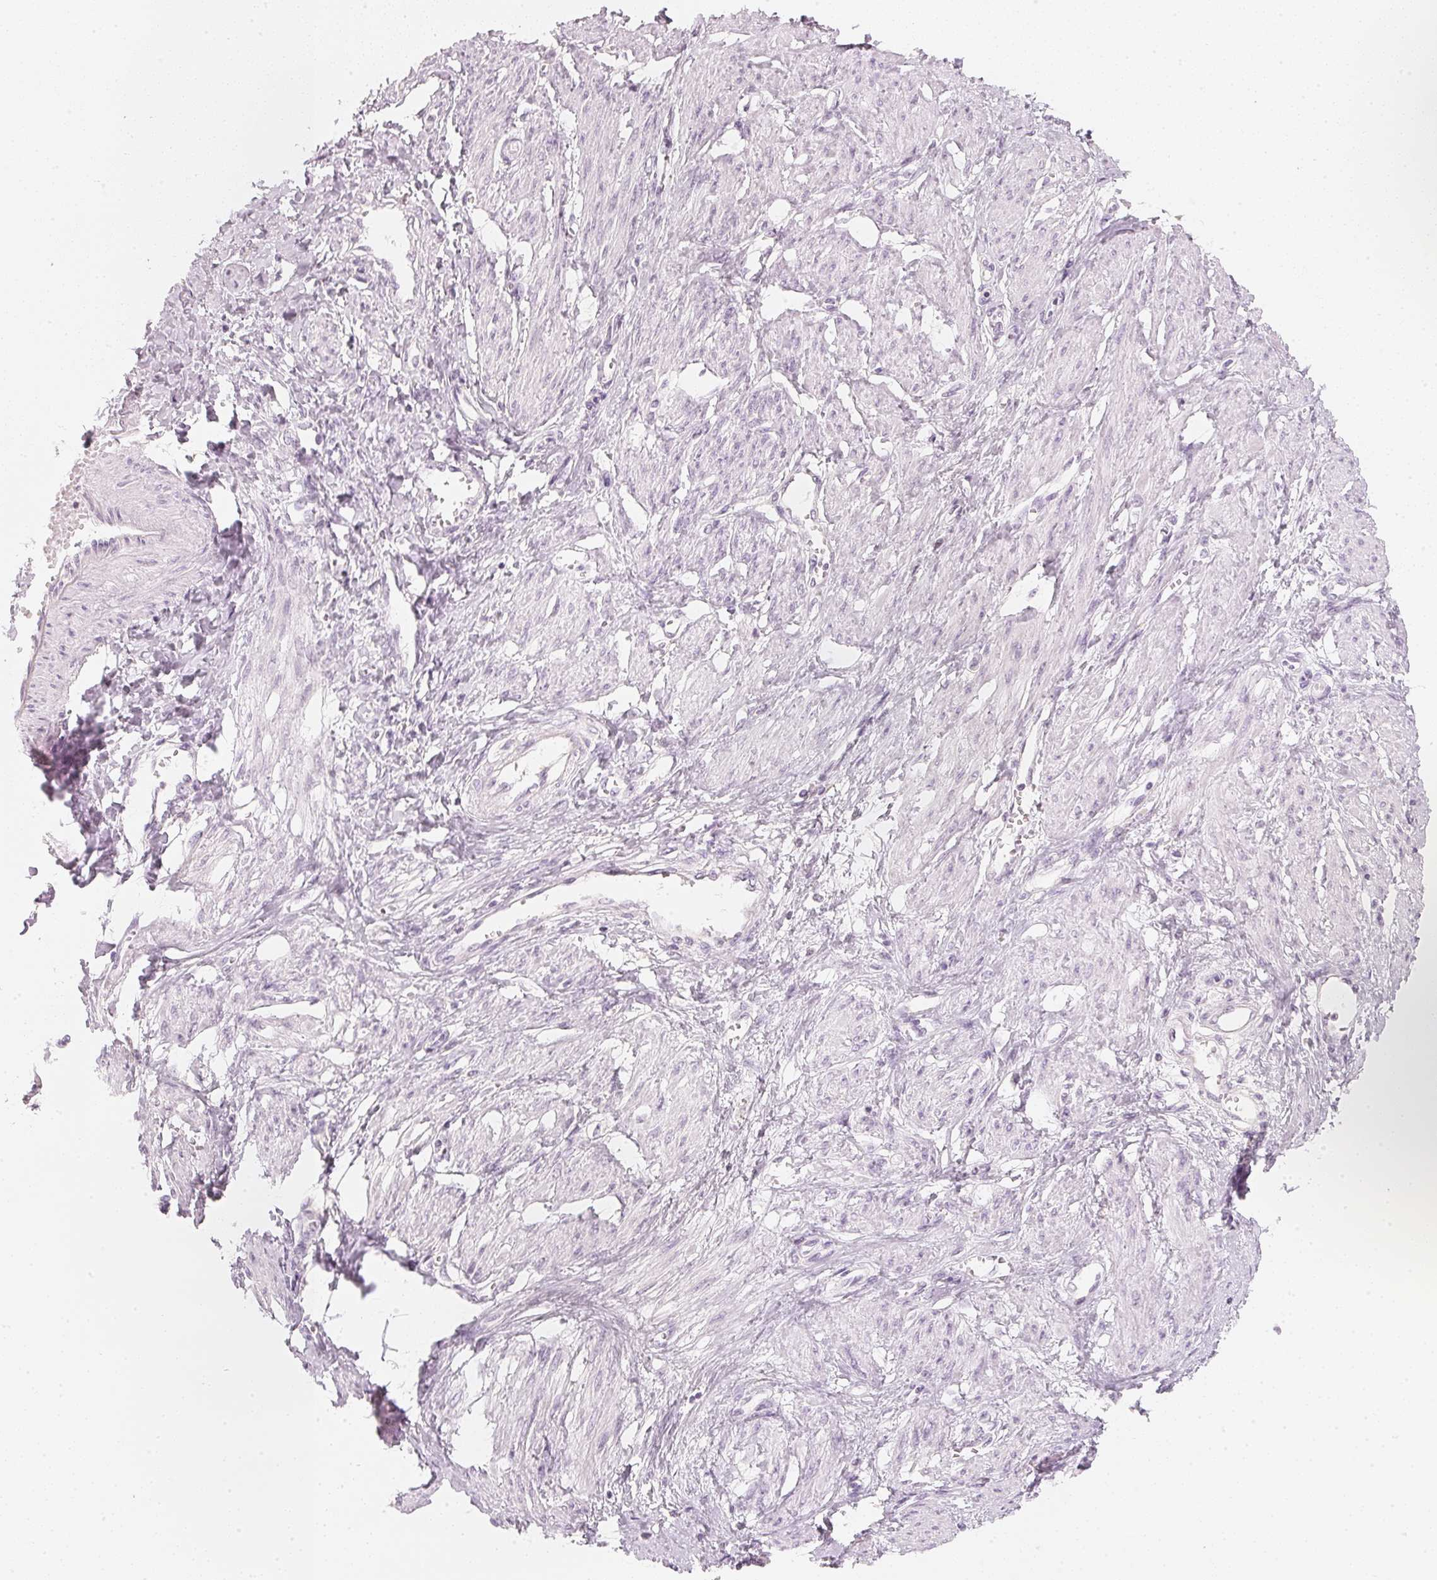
{"staining": {"intensity": "negative", "quantity": "none", "location": "none"}, "tissue": "smooth muscle", "cell_type": "Smooth muscle cells", "image_type": "normal", "snomed": [{"axis": "morphology", "description": "Normal tissue, NOS"}, {"axis": "topography", "description": "Smooth muscle"}, {"axis": "topography", "description": "Uterus"}], "caption": "Smooth muscle cells are negative for protein expression in unremarkable human smooth muscle. (DAB IHC with hematoxylin counter stain).", "gene": "CFAP276", "patient": {"sex": "female", "age": 39}}